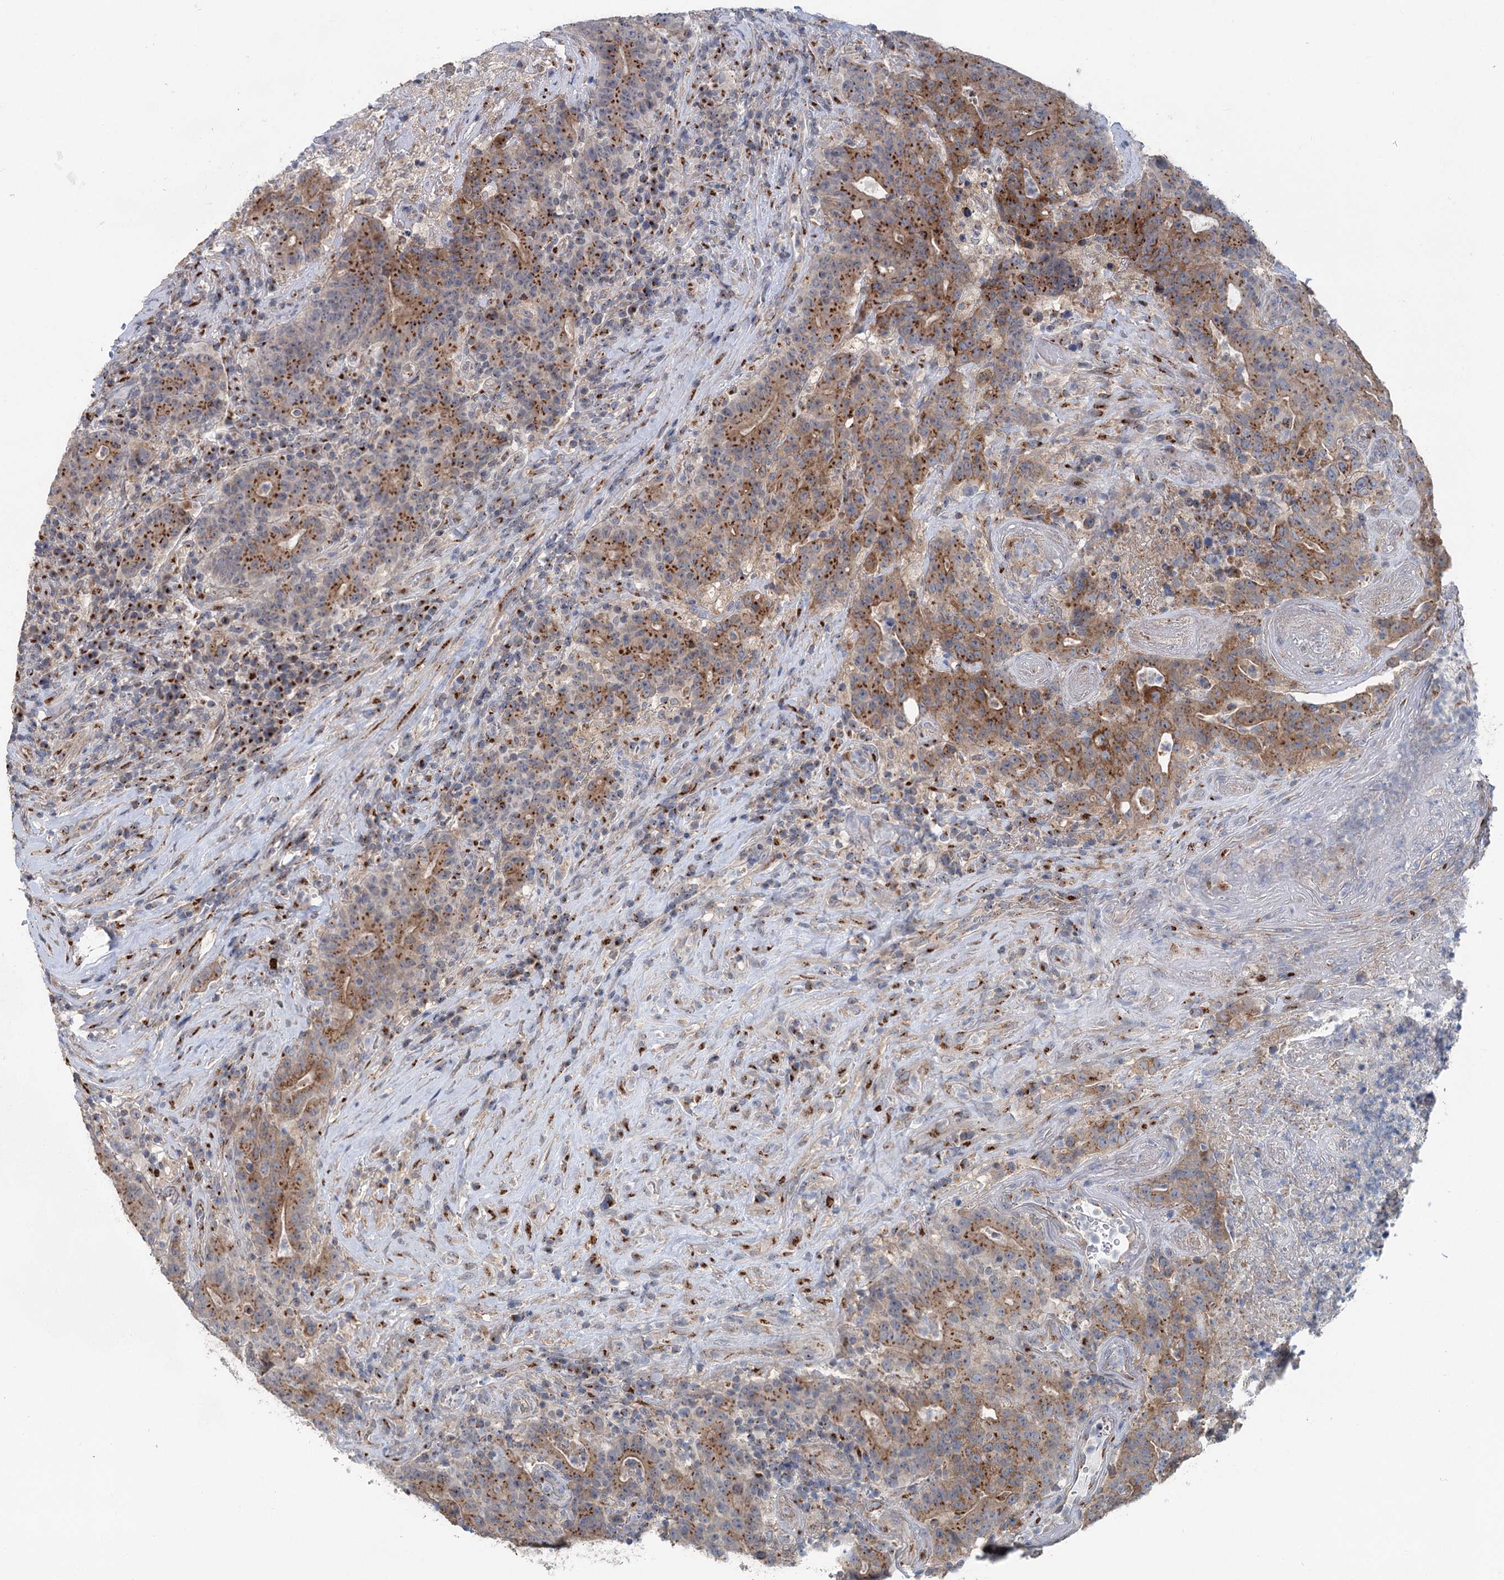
{"staining": {"intensity": "moderate", "quantity": ">75%", "location": "cytoplasmic/membranous"}, "tissue": "colorectal cancer", "cell_type": "Tumor cells", "image_type": "cancer", "snomed": [{"axis": "morphology", "description": "Adenocarcinoma, NOS"}, {"axis": "topography", "description": "Colon"}], "caption": "Brown immunohistochemical staining in human colorectal cancer (adenocarcinoma) demonstrates moderate cytoplasmic/membranous staining in about >75% of tumor cells.", "gene": "ITIH5", "patient": {"sex": "female", "age": 75}}